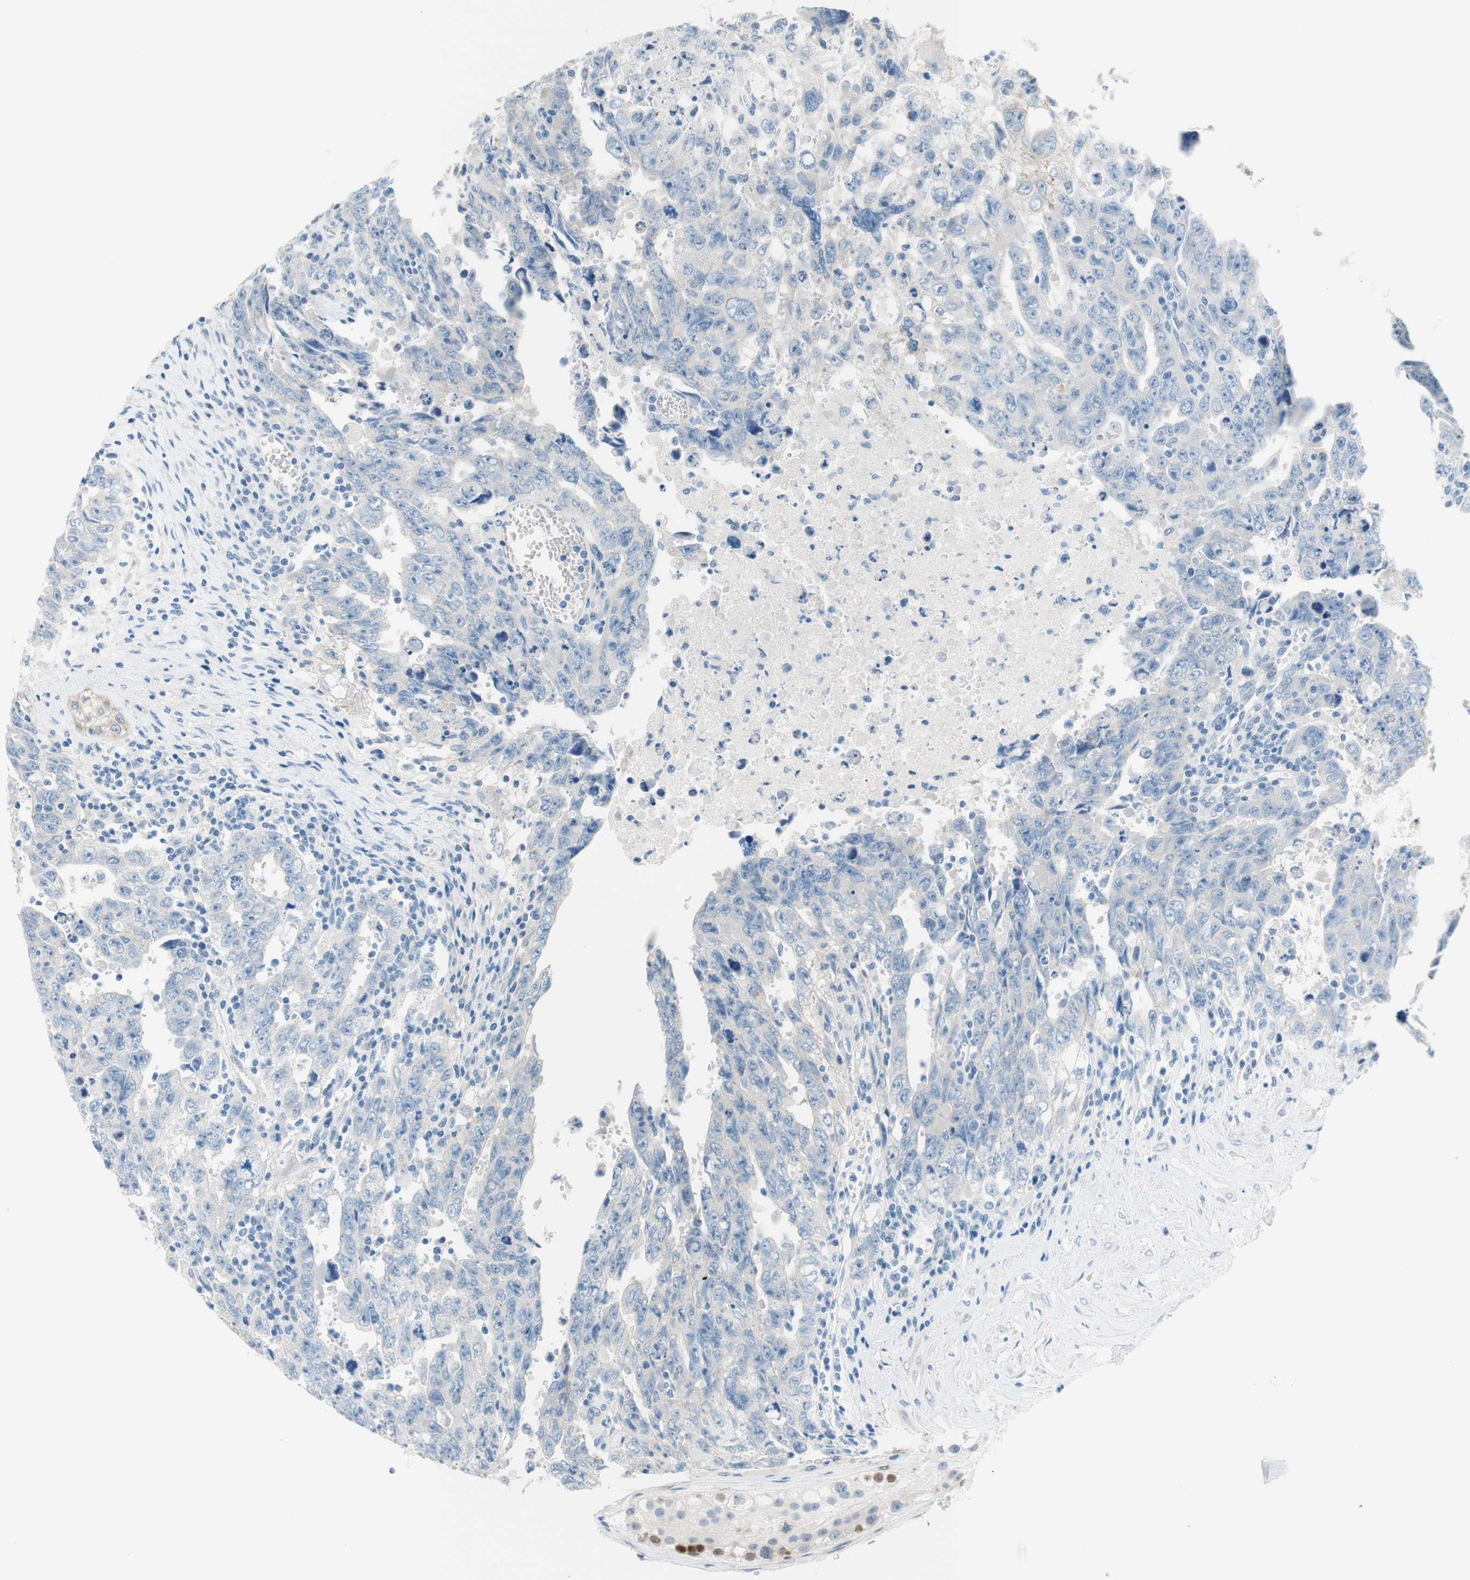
{"staining": {"intensity": "negative", "quantity": "none", "location": "none"}, "tissue": "testis cancer", "cell_type": "Tumor cells", "image_type": "cancer", "snomed": [{"axis": "morphology", "description": "Carcinoma, Embryonal, NOS"}, {"axis": "topography", "description": "Testis"}], "caption": "DAB immunohistochemical staining of testis embryonal carcinoma displays no significant positivity in tumor cells.", "gene": "PASD1", "patient": {"sex": "male", "age": 28}}